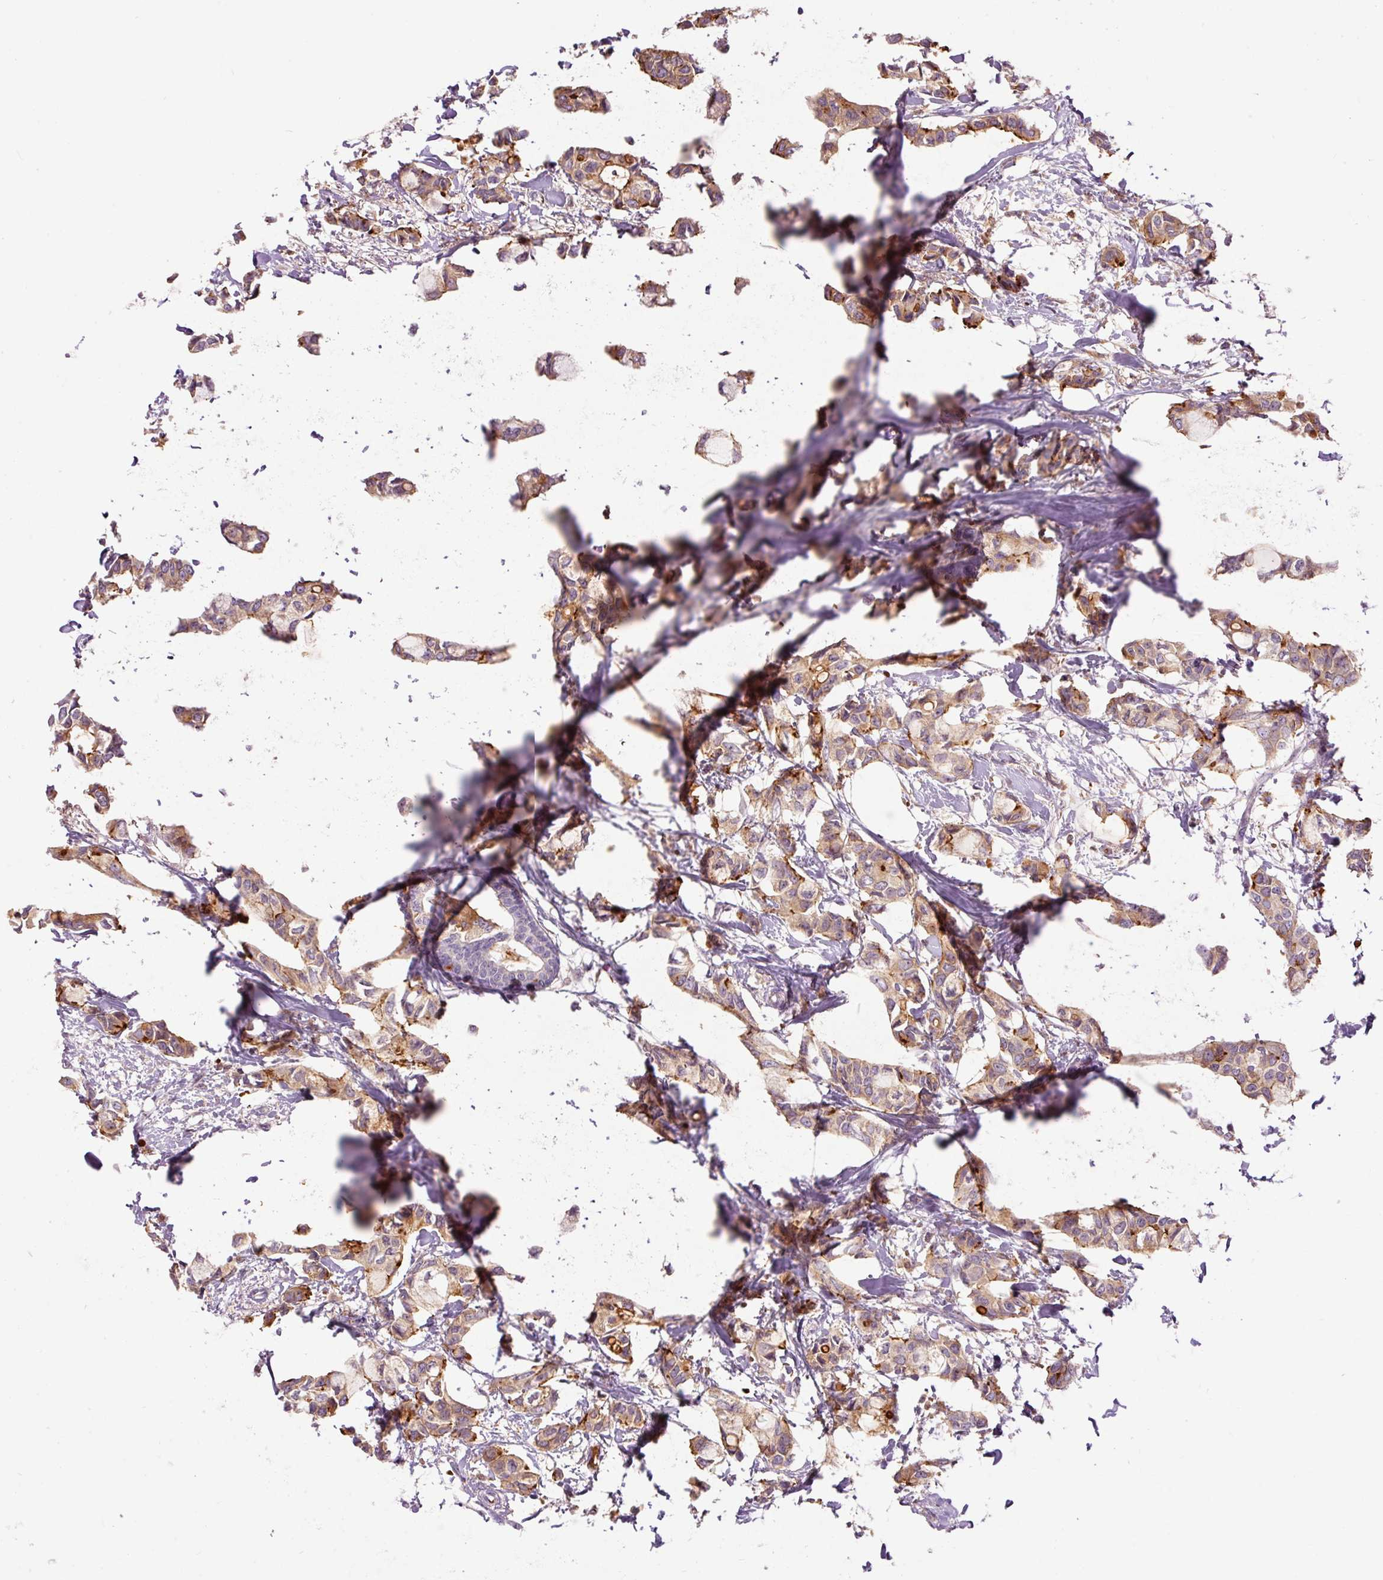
{"staining": {"intensity": "moderate", "quantity": ">75%", "location": "cytoplasmic/membranous"}, "tissue": "breast cancer", "cell_type": "Tumor cells", "image_type": "cancer", "snomed": [{"axis": "morphology", "description": "Duct carcinoma"}, {"axis": "topography", "description": "Breast"}], "caption": "DAB immunohistochemical staining of breast intraductal carcinoma shows moderate cytoplasmic/membranous protein expression in approximately >75% of tumor cells.", "gene": "CEBPZ", "patient": {"sex": "female", "age": 73}}